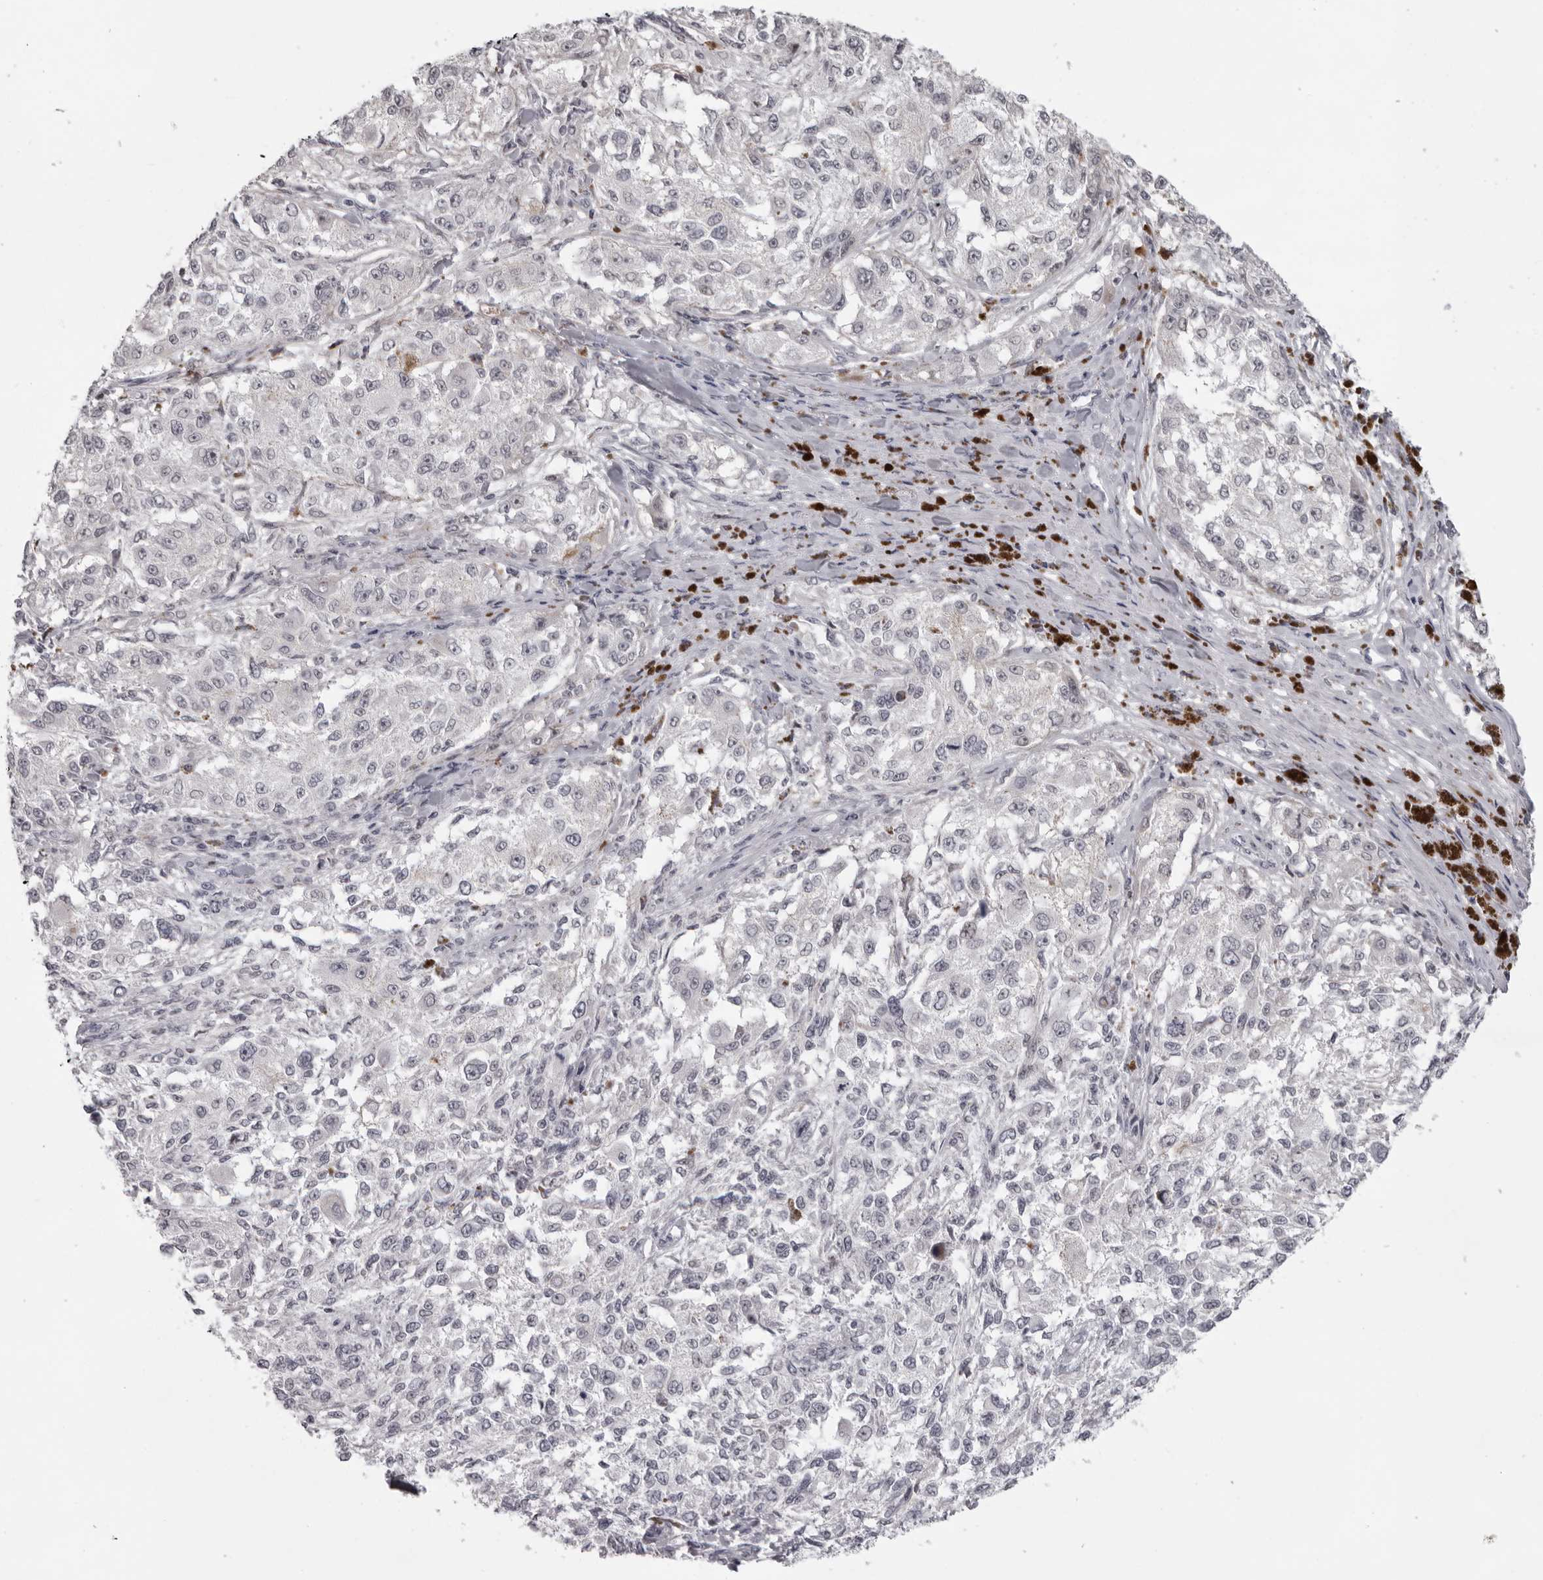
{"staining": {"intensity": "negative", "quantity": "none", "location": "none"}, "tissue": "melanoma", "cell_type": "Tumor cells", "image_type": "cancer", "snomed": [{"axis": "morphology", "description": "Necrosis, NOS"}, {"axis": "morphology", "description": "Malignant melanoma, NOS"}, {"axis": "topography", "description": "Skin"}], "caption": "Tumor cells are negative for brown protein staining in malignant melanoma.", "gene": "NUDT18", "patient": {"sex": "female", "age": 87}}